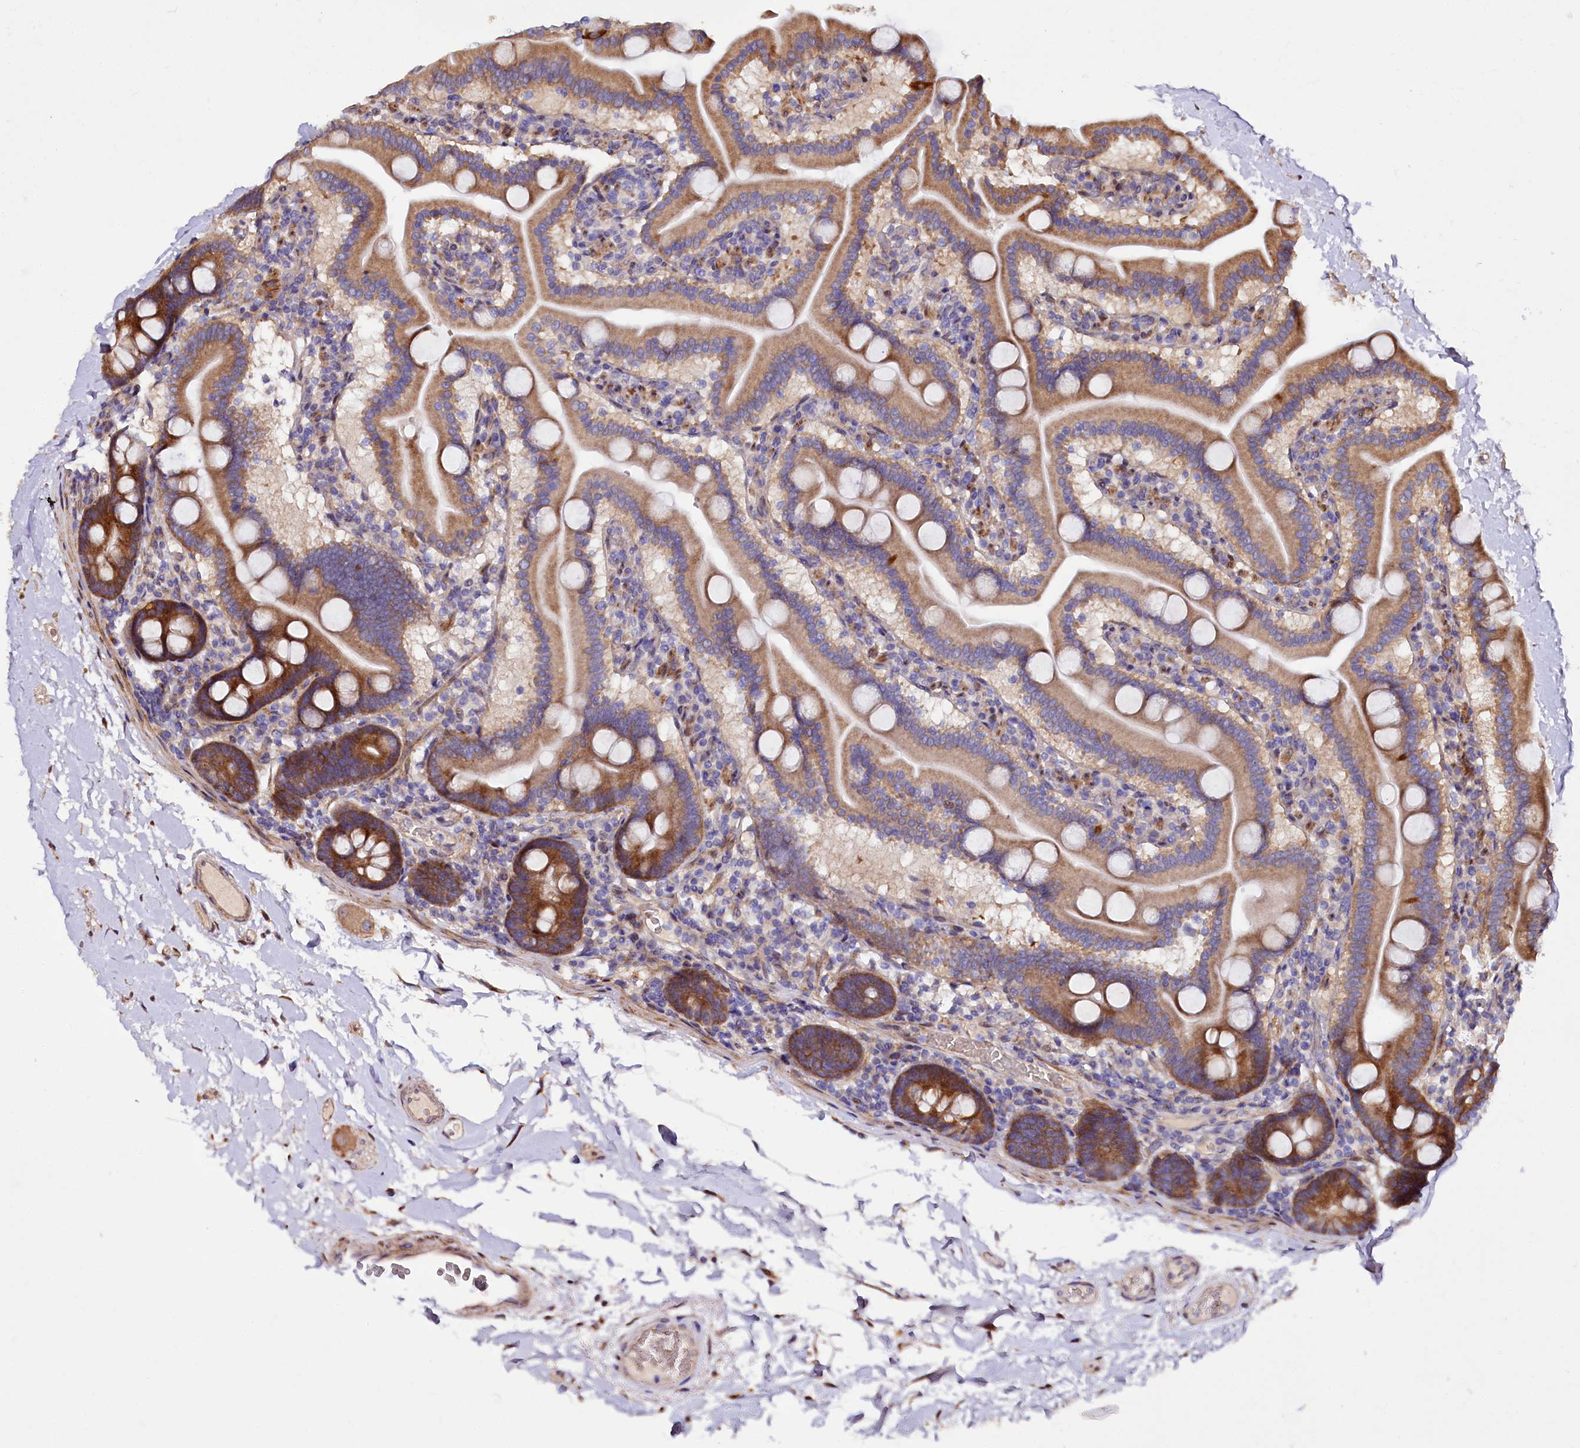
{"staining": {"intensity": "strong", "quantity": ">75%", "location": "cytoplasmic/membranous"}, "tissue": "duodenum", "cell_type": "Glandular cells", "image_type": "normal", "snomed": [{"axis": "morphology", "description": "Normal tissue, NOS"}, {"axis": "topography", "description": "Duodenum"}], "caption": "Immunohistochemical staining of normal duodenum displays strong cytoplasmic/membranous protein expression in approximately >75% of glandular cells. (DAB (3,3'-diaminobenzidine) IHC with brightfield microscopy, high magnification).", "gene": "PDZRN3", "patient": {"sex": "male", "age": 55}}